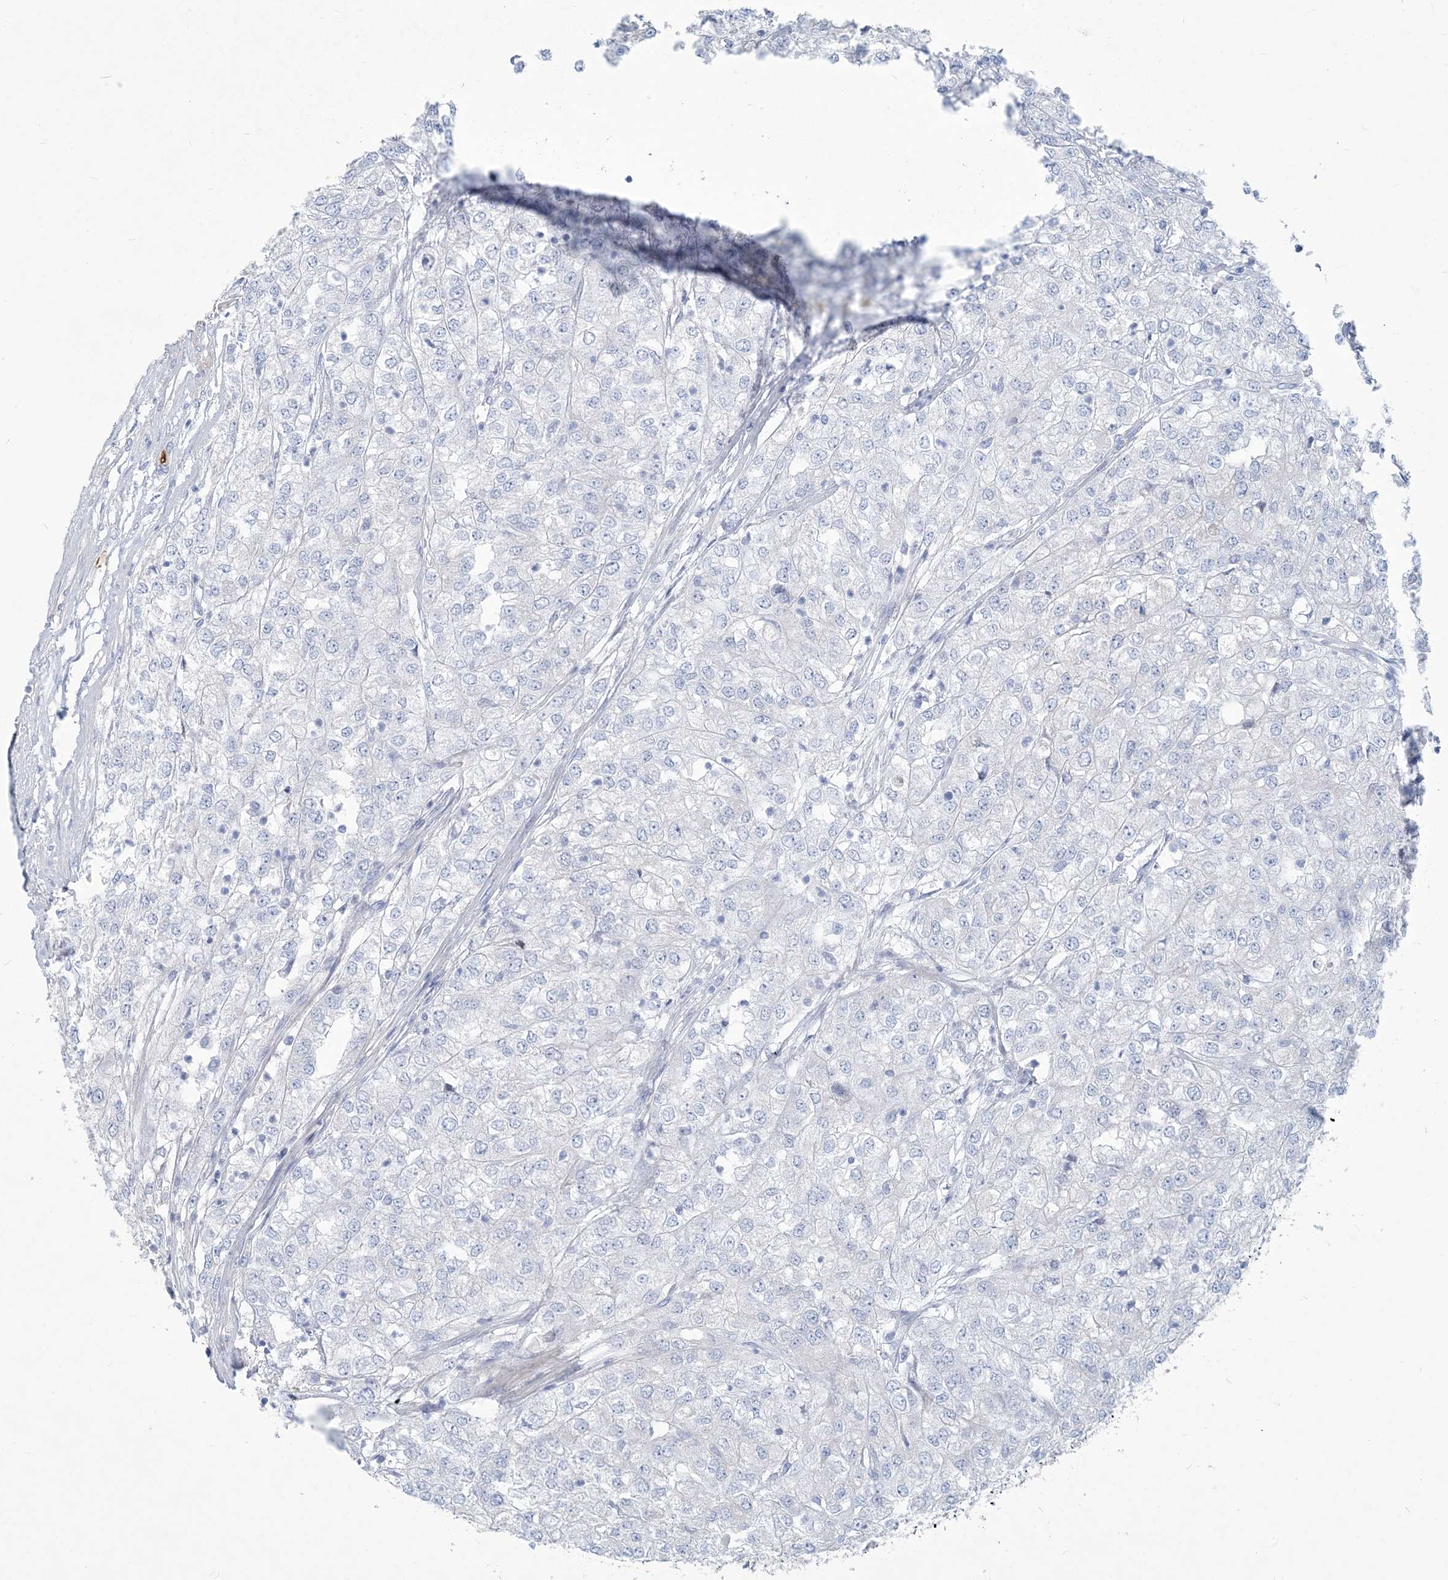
{"staining": {"intensity": "negative", "quantity": "none", "location": "none"}, "tissue": "renal cancer", "cell_type": "Tumor cells", "image_type": "cancer", "snomed": [{"axis": "morphology", "description": "Adenocarcinoma, NOS"}, {"axis": "topography", "description": "Kidney"}], "caption": "Human renal cancer (adenocarcinoma) stained for a protein using IHC displays no positivity in tumor cells.", "gene": "MOXD1", "patient": {"sex": "female", "age": 54}}